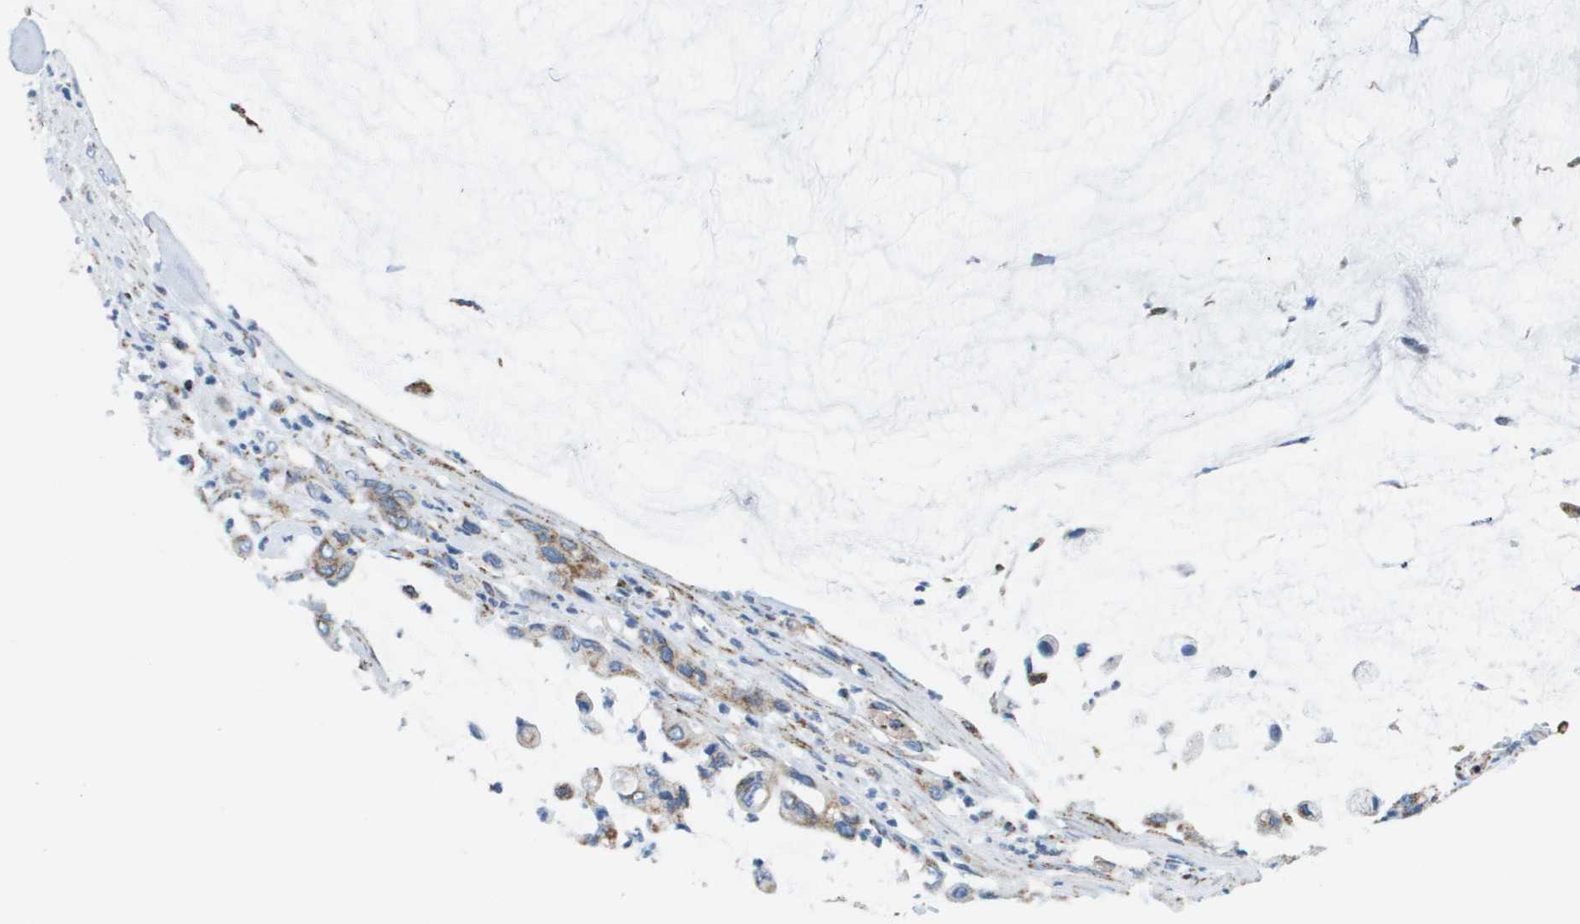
{"staining": {"intensity": "weak", "quantity": ">75%", "location": "cytoplasmic/membranous"}, "tissue": "pancreatic cancer", "cell_type": "Tumor cells", "image_type": "cancer", "snomed": [{"axis": "morphology", "description": "Adenocarcinoma, NOS"}, {"axis": "topography", "description": "Pancreas"}], "caption": "A high-resolution photomicrograph shows immunohistochemistry (IHC) staining of adenocarcinoma (pancreatic), which shows weak cytoplasmic/membranous positivity in approximately >75% of tumor cells.", "gene": "ATP5F1B", "patient": {"sex": "male", "age": 41}}